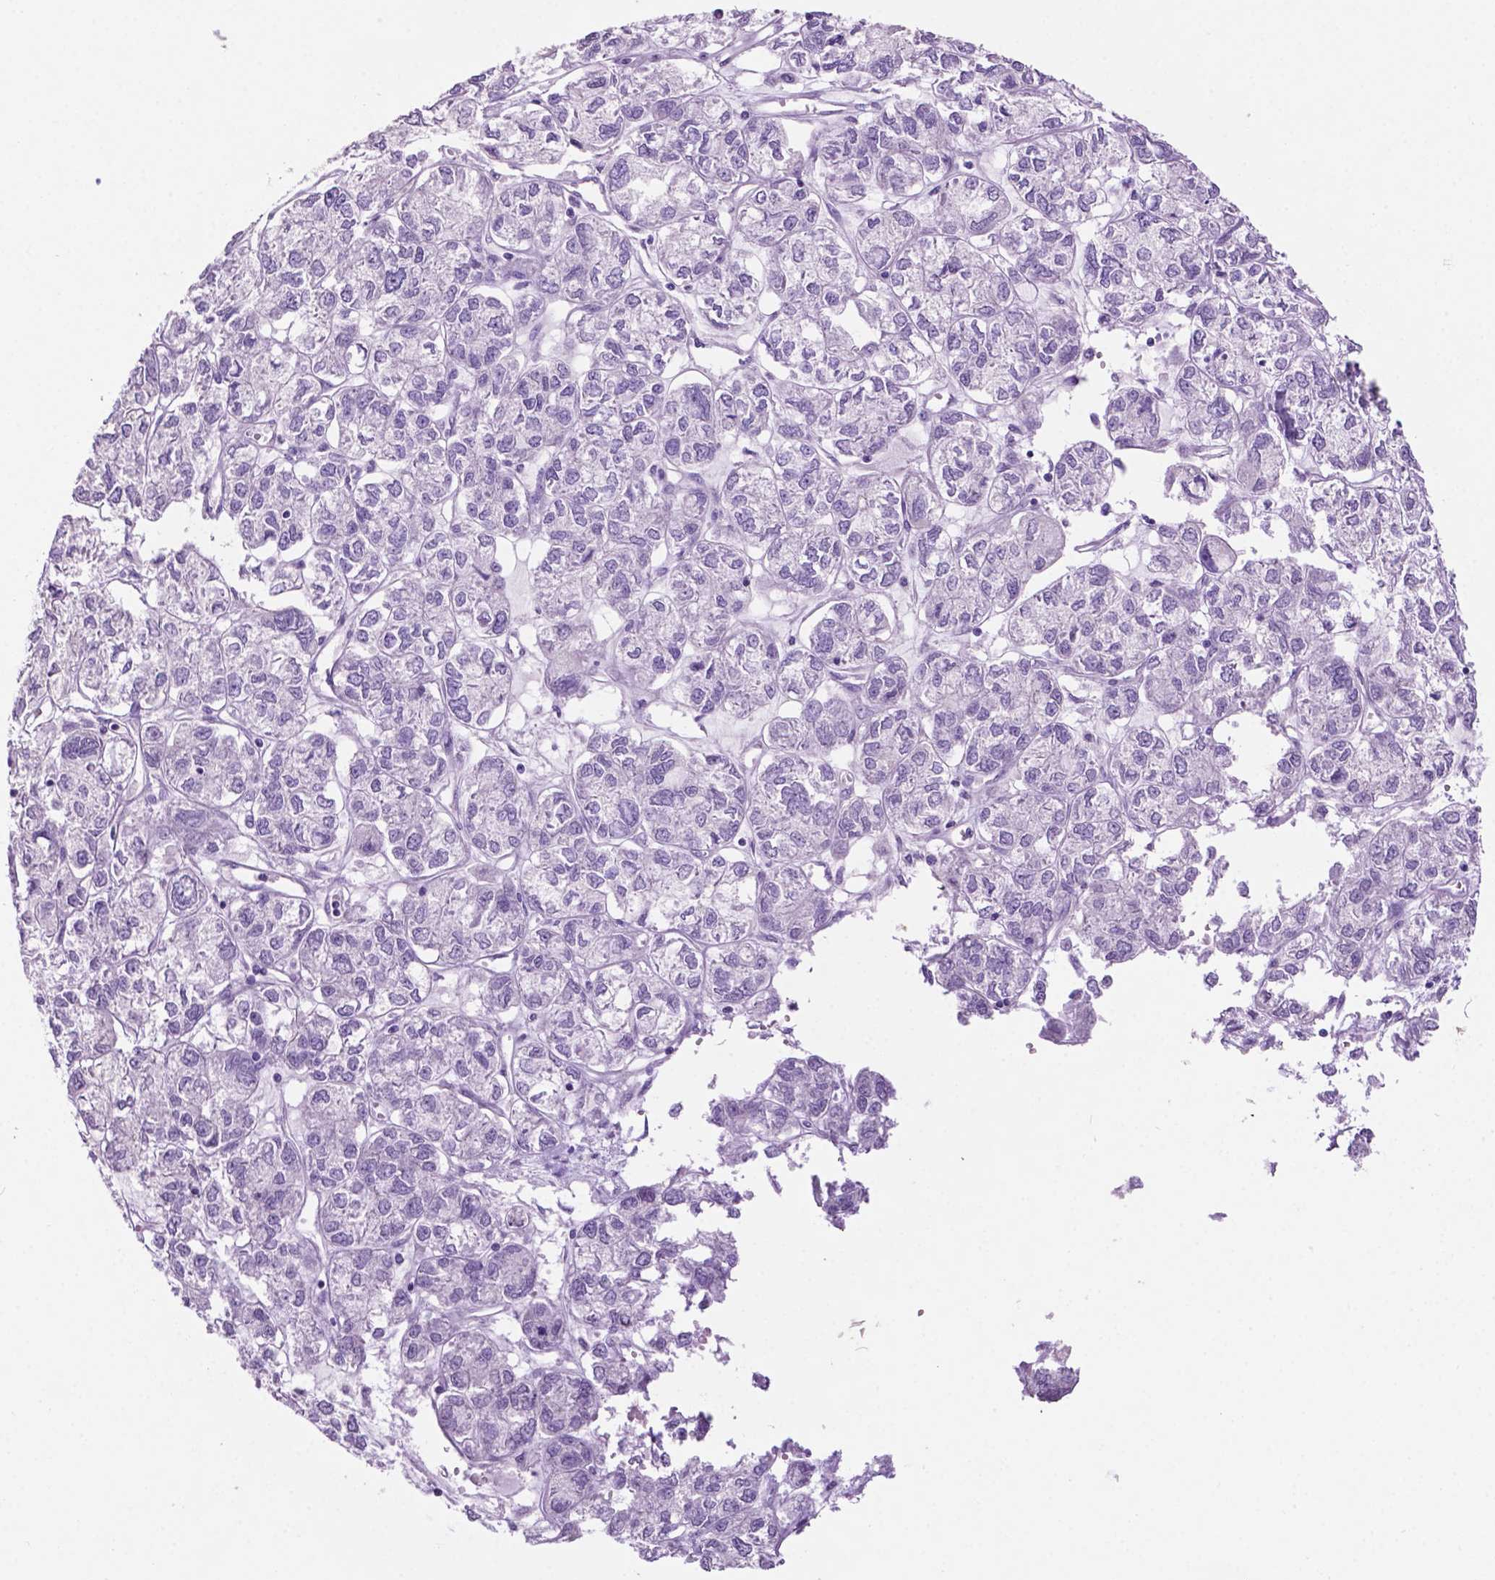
{"staining": {"intensity": "negative", "quantity": "none", "location": "none"}, "tissue": "ovarian cancer", "cell_type": "Tumor cells", "image_type": "cancer", "snomed": [{"axis": "morphology", "description": "Carcinoma, endometroid"}, {"axis": "topography", "description": "Ovary"}], "caption": "Endometroid carcinoma (ovarian) was stained to show a protein in brown. There is no significant staining in tumor cells. (DAB immunohistochemistry (IHC), high magnification).", "gene": "PHGR1", "patient": {"sex": "female", "age": 64}}